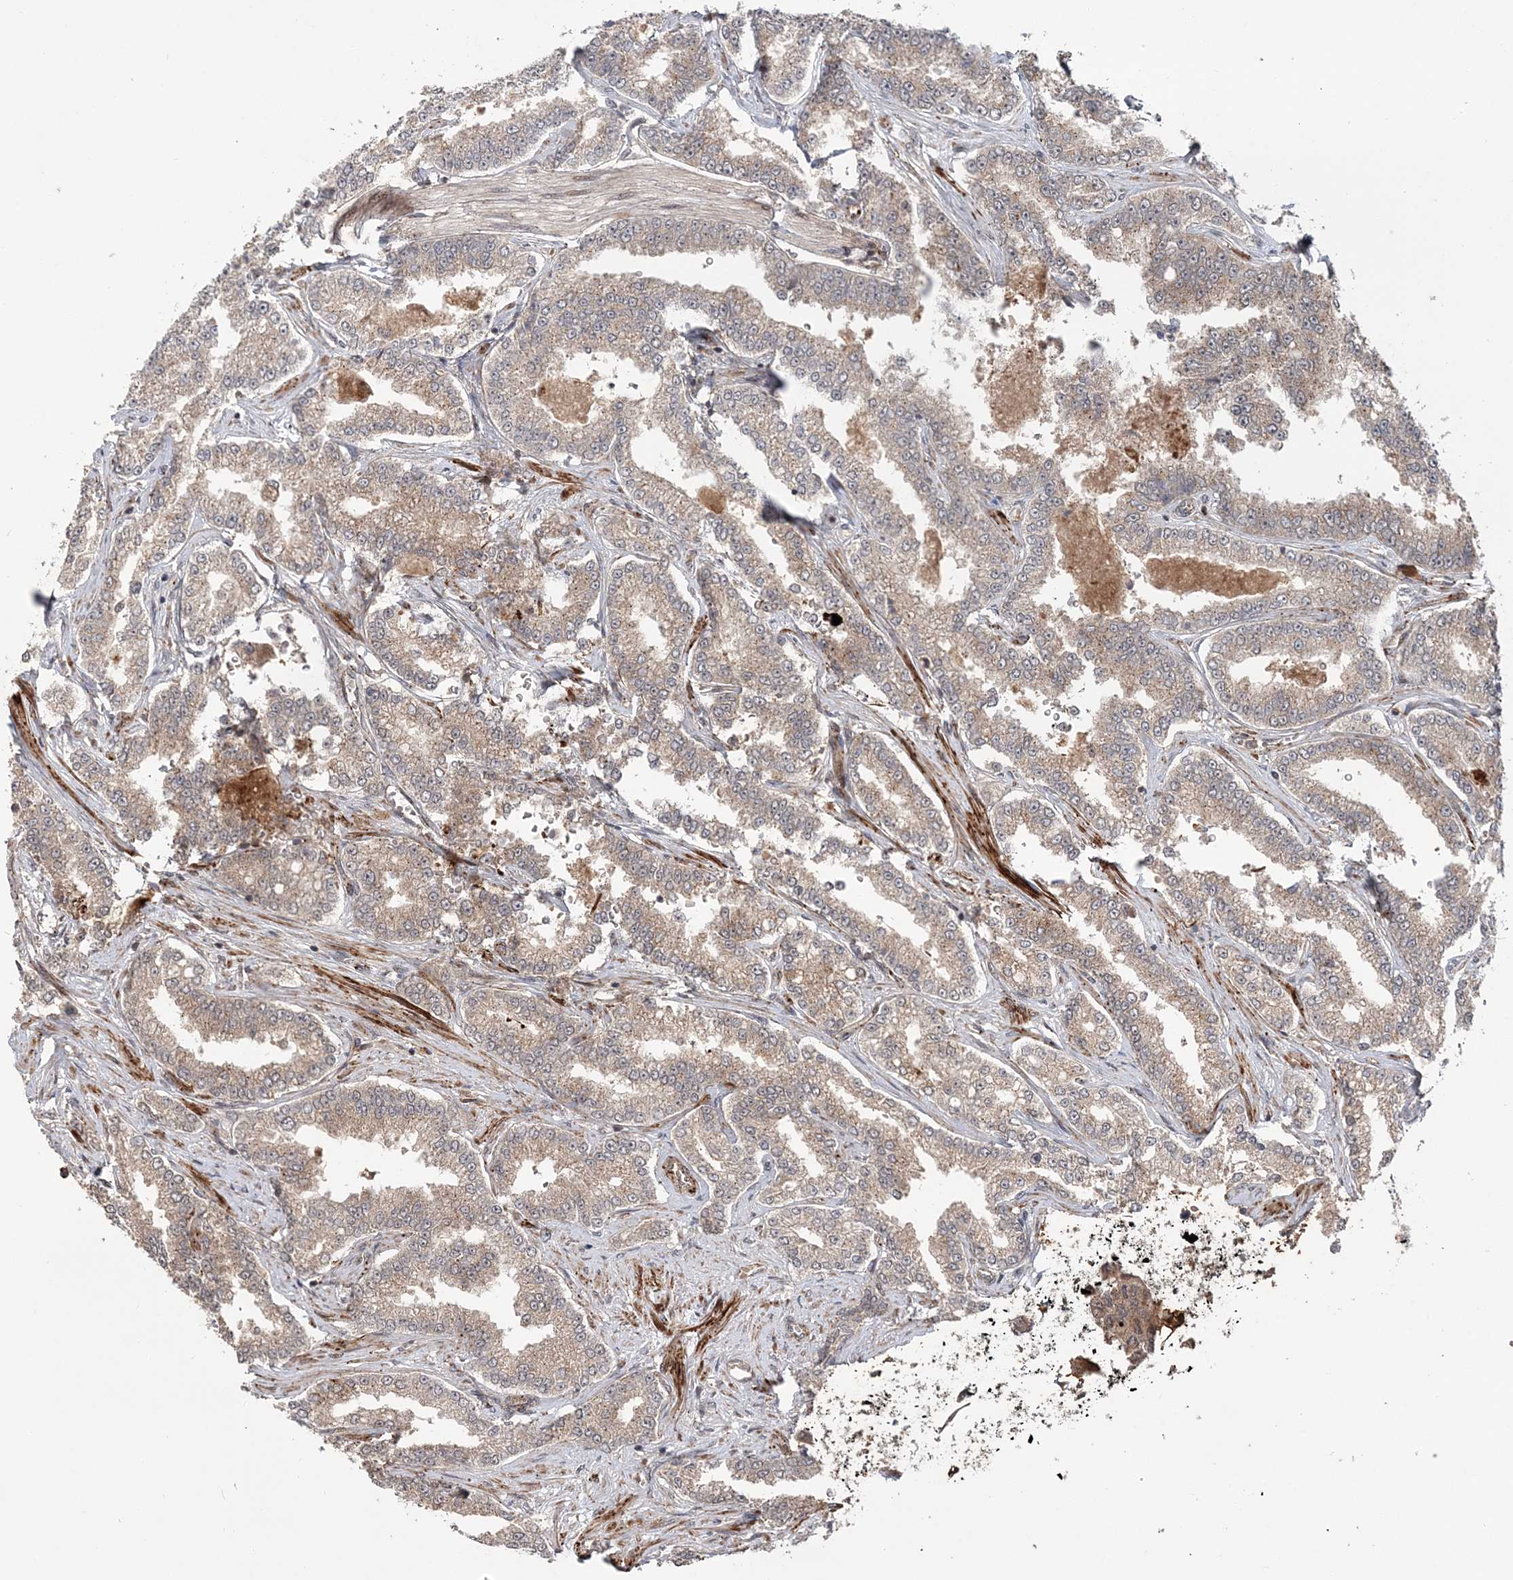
{"staining": {"intensity": "moderate", "quantity": "25%-75%", "location": "cytoplasmic/membranous"}, "tissue": "prostate cancer", "cell_type": "Tumor cells", "image_type": "cancer", "snomed": [{"axis": "morphology", "description": "Normal tissue, NOS"}, {"axis": "morphology", "description": "Adenocarcinoma, High grade"}, {"axis": "topography", "description": "Prostate"}], "caption": "An image of human prostate cancer (adenocarcinoma (high-grade)) stained for a protein demonstrates moderate cytoplasmic/membranous brown staining in tumor cells.", "gene": "UBTD2", "patient": {"sex": "male", "age": 83}}